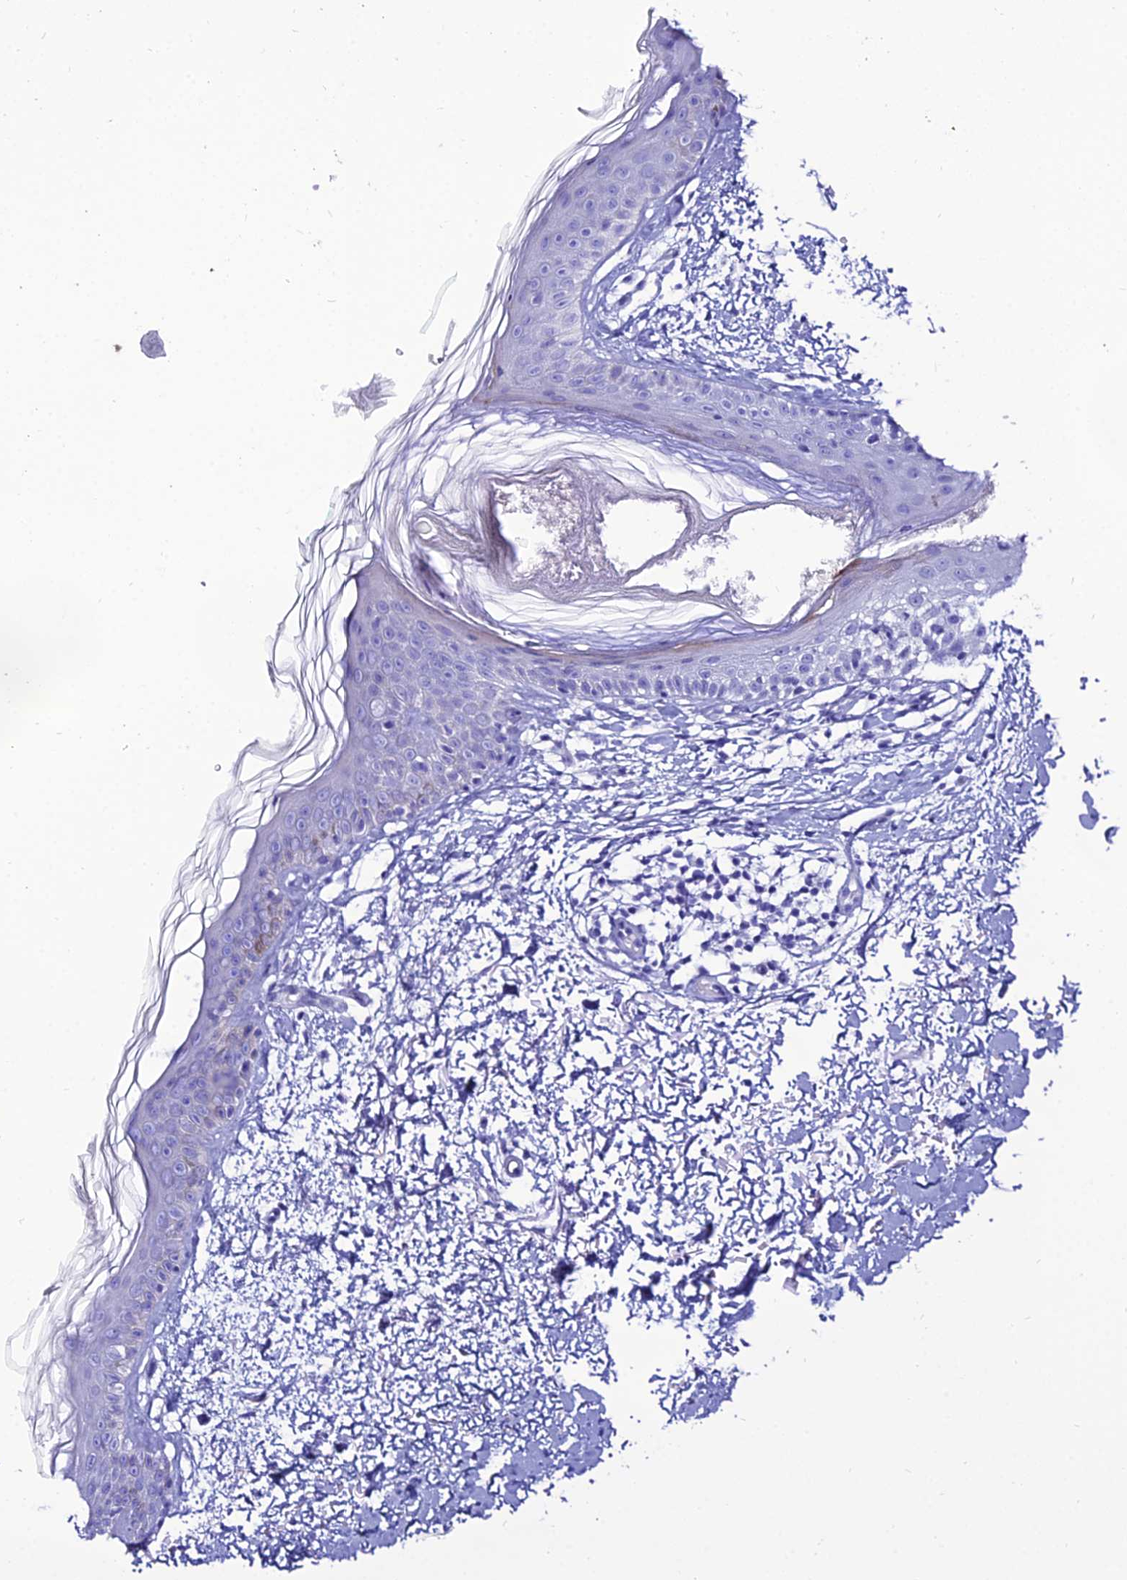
{"staining": {"intensity": "negative", "quantity": "none", "location": "none"}, "tissue": "skin", "cell_type": "Fibroblasts", "image_type": "normal", "snomed": [{"axis": "morphology", "description": "Normal tissue, NOS"}, {"axis": "topography", "description": "Skin"}], "caption": "DAB immunohistochemical staining of benign human skin shows no significant expression in fibroblasts. The staining is performed using DAB brown chromogen with nuclei counter-stained in using hematoxylin.", "gene": "OR4D5", "patient": {"sex": "male", "age": 66}}